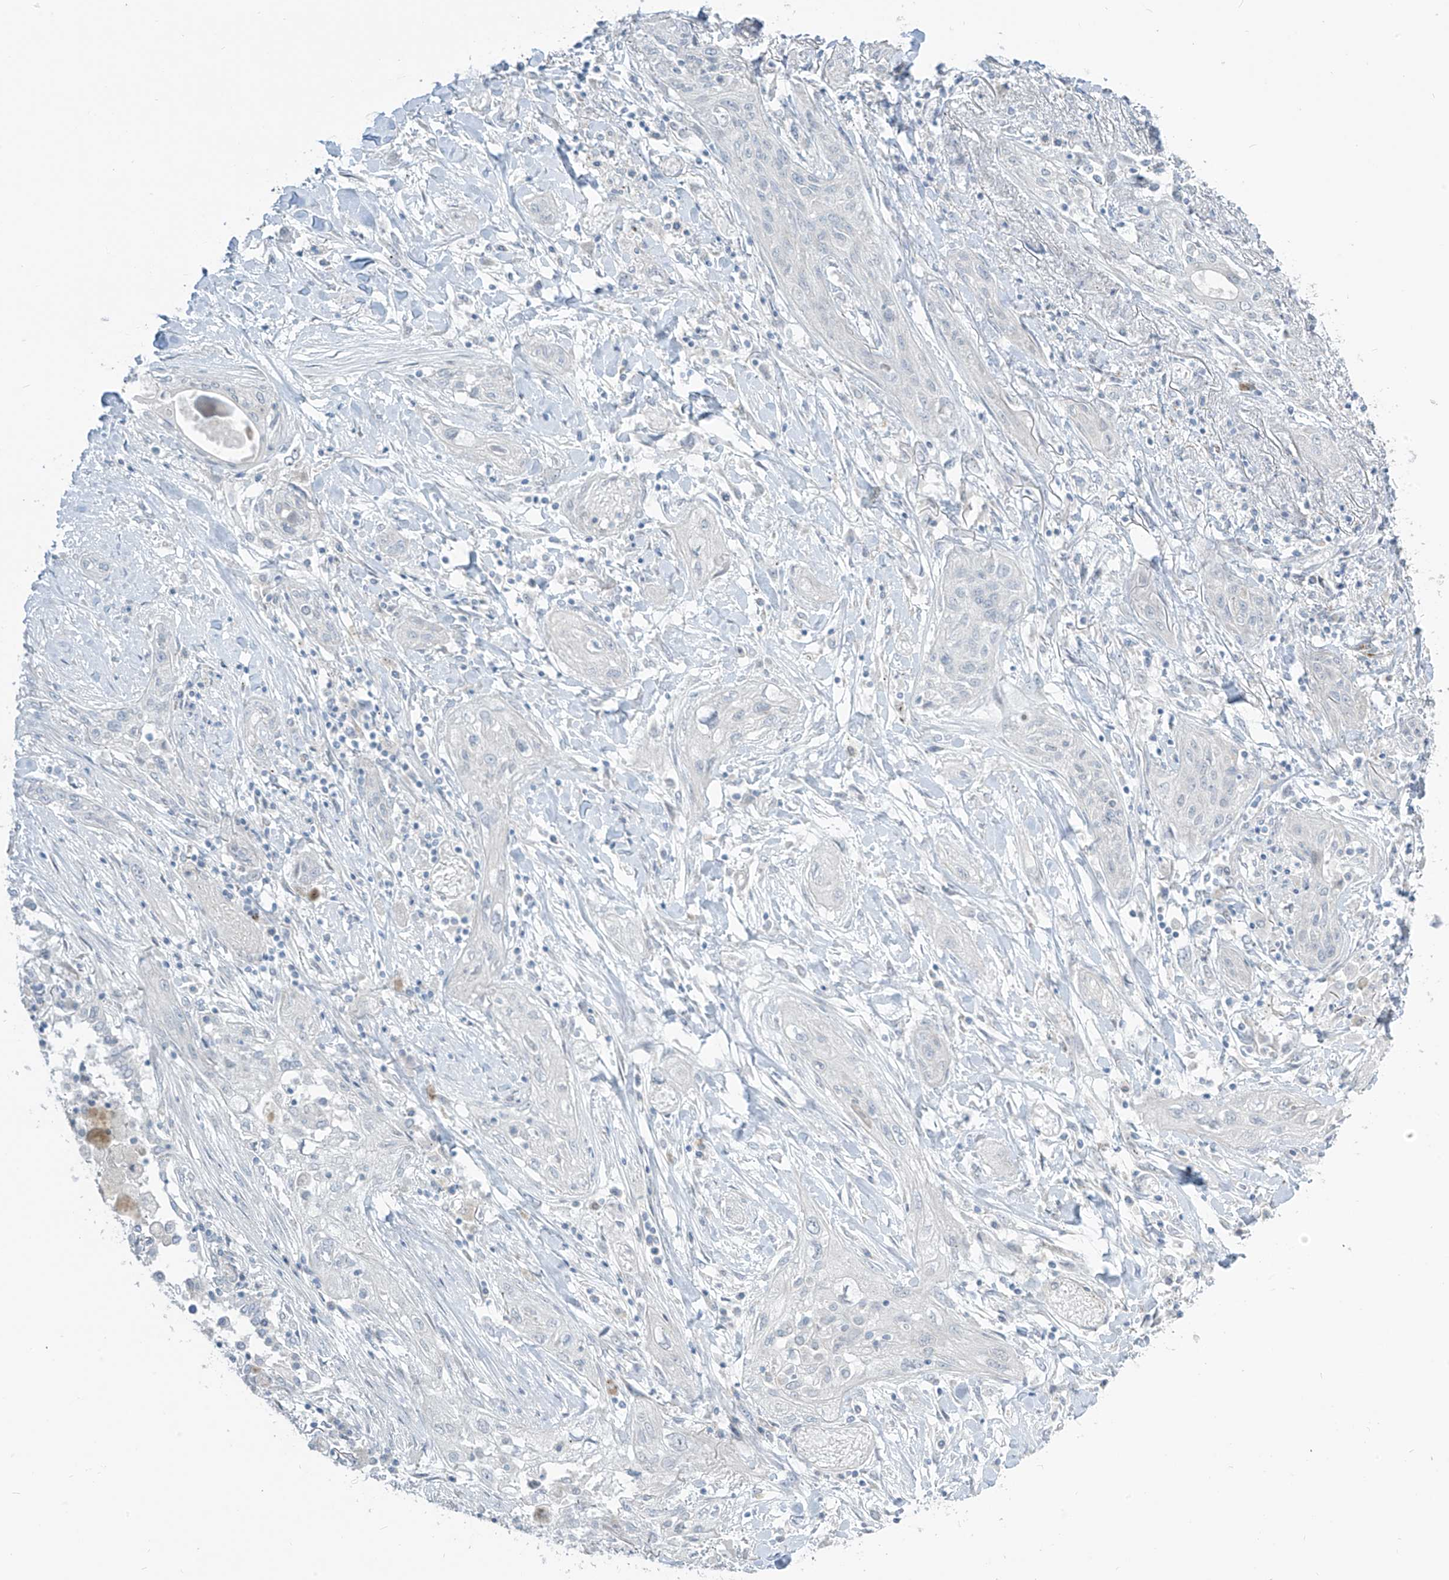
{"staining": {"intensity": "negative", "quantity": "none", "location": "none"}, "tissue": "lung cancer", "cell_type": "Tumor cells", "image_type": "cancer", "snomed": [{"axis": "morphology", "description": "Squamous cell carcinoma, NOS"}, {"axis": "topography", "description": "Lung"}], "caption": "A high-resolution photomicrograph shows immunohistochemistry (IHC) staining of lung cancer (squamous cell carcinoma), which displays no significant staining in tumor cells.", "gene": "PRDM6", "patient": {"sex": "female", "age": 47}}